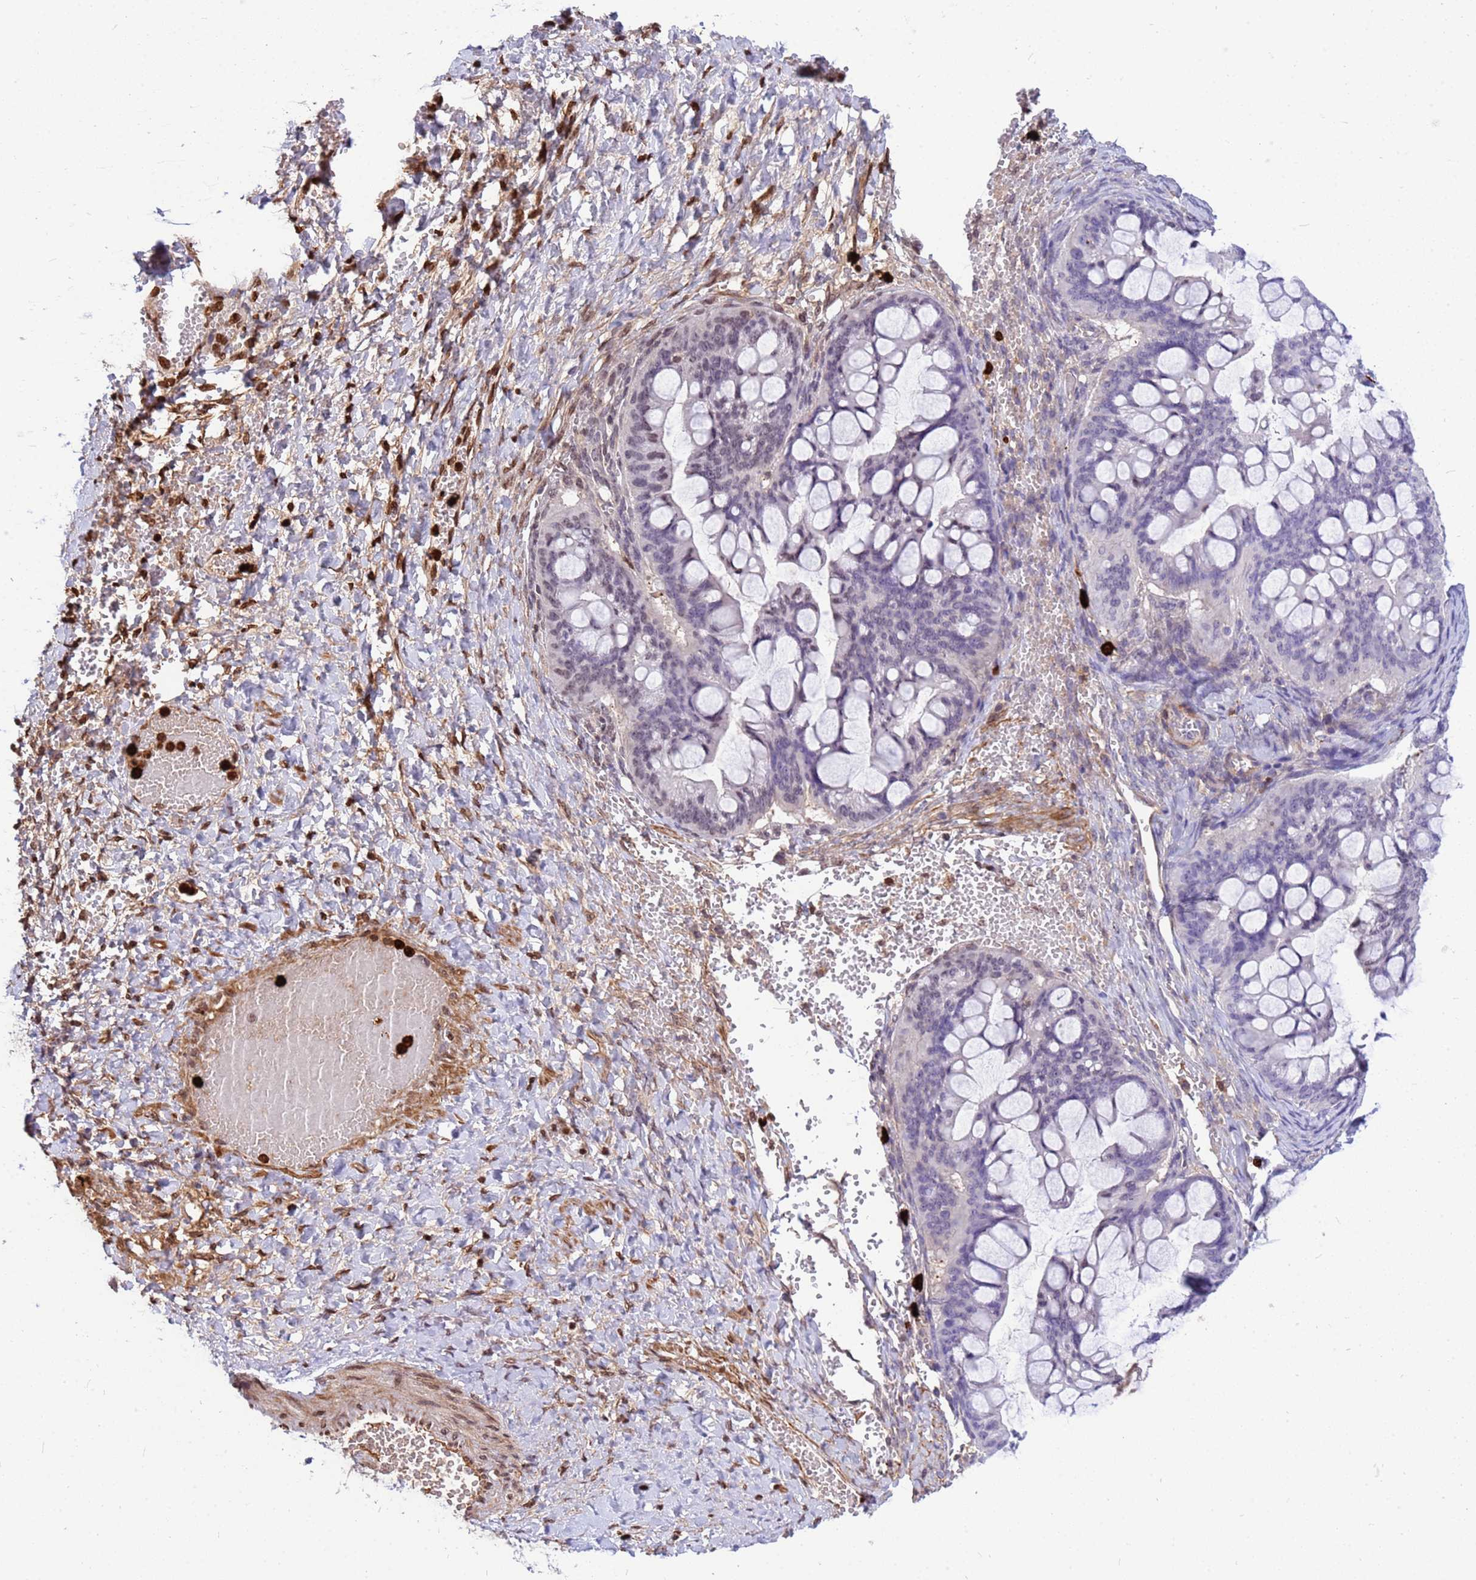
{"staining": {"intensity": "weak", "quantity": "<25%", "location": "nuclear"}, "tissue": "ovarian cancer", "cell_type": "Tumor cells", "image_type": "cancer", "snomed": [{"axis": "morphology", "description": "Cystadenocarcinoma, mucinous, NOS"}, {"axis": "topography", "description": "Ovary"}], "caption": "Immunohistochemistry (IHC) photomicrograph of neoplastic tissue: ovarian cancer (mucinous cystadenocarcinoma) stained with DAB shows no significant protein expression in tumor cells. Brightfield microscopy of immunohistochemistry (IHC) stained with DAB (3,3'-diaminobenzidine) (brown) and hematoxylin (blue), captured at high magnification.", "gene": "ORM1", "patient": {"sex": "female", "age": 73}}